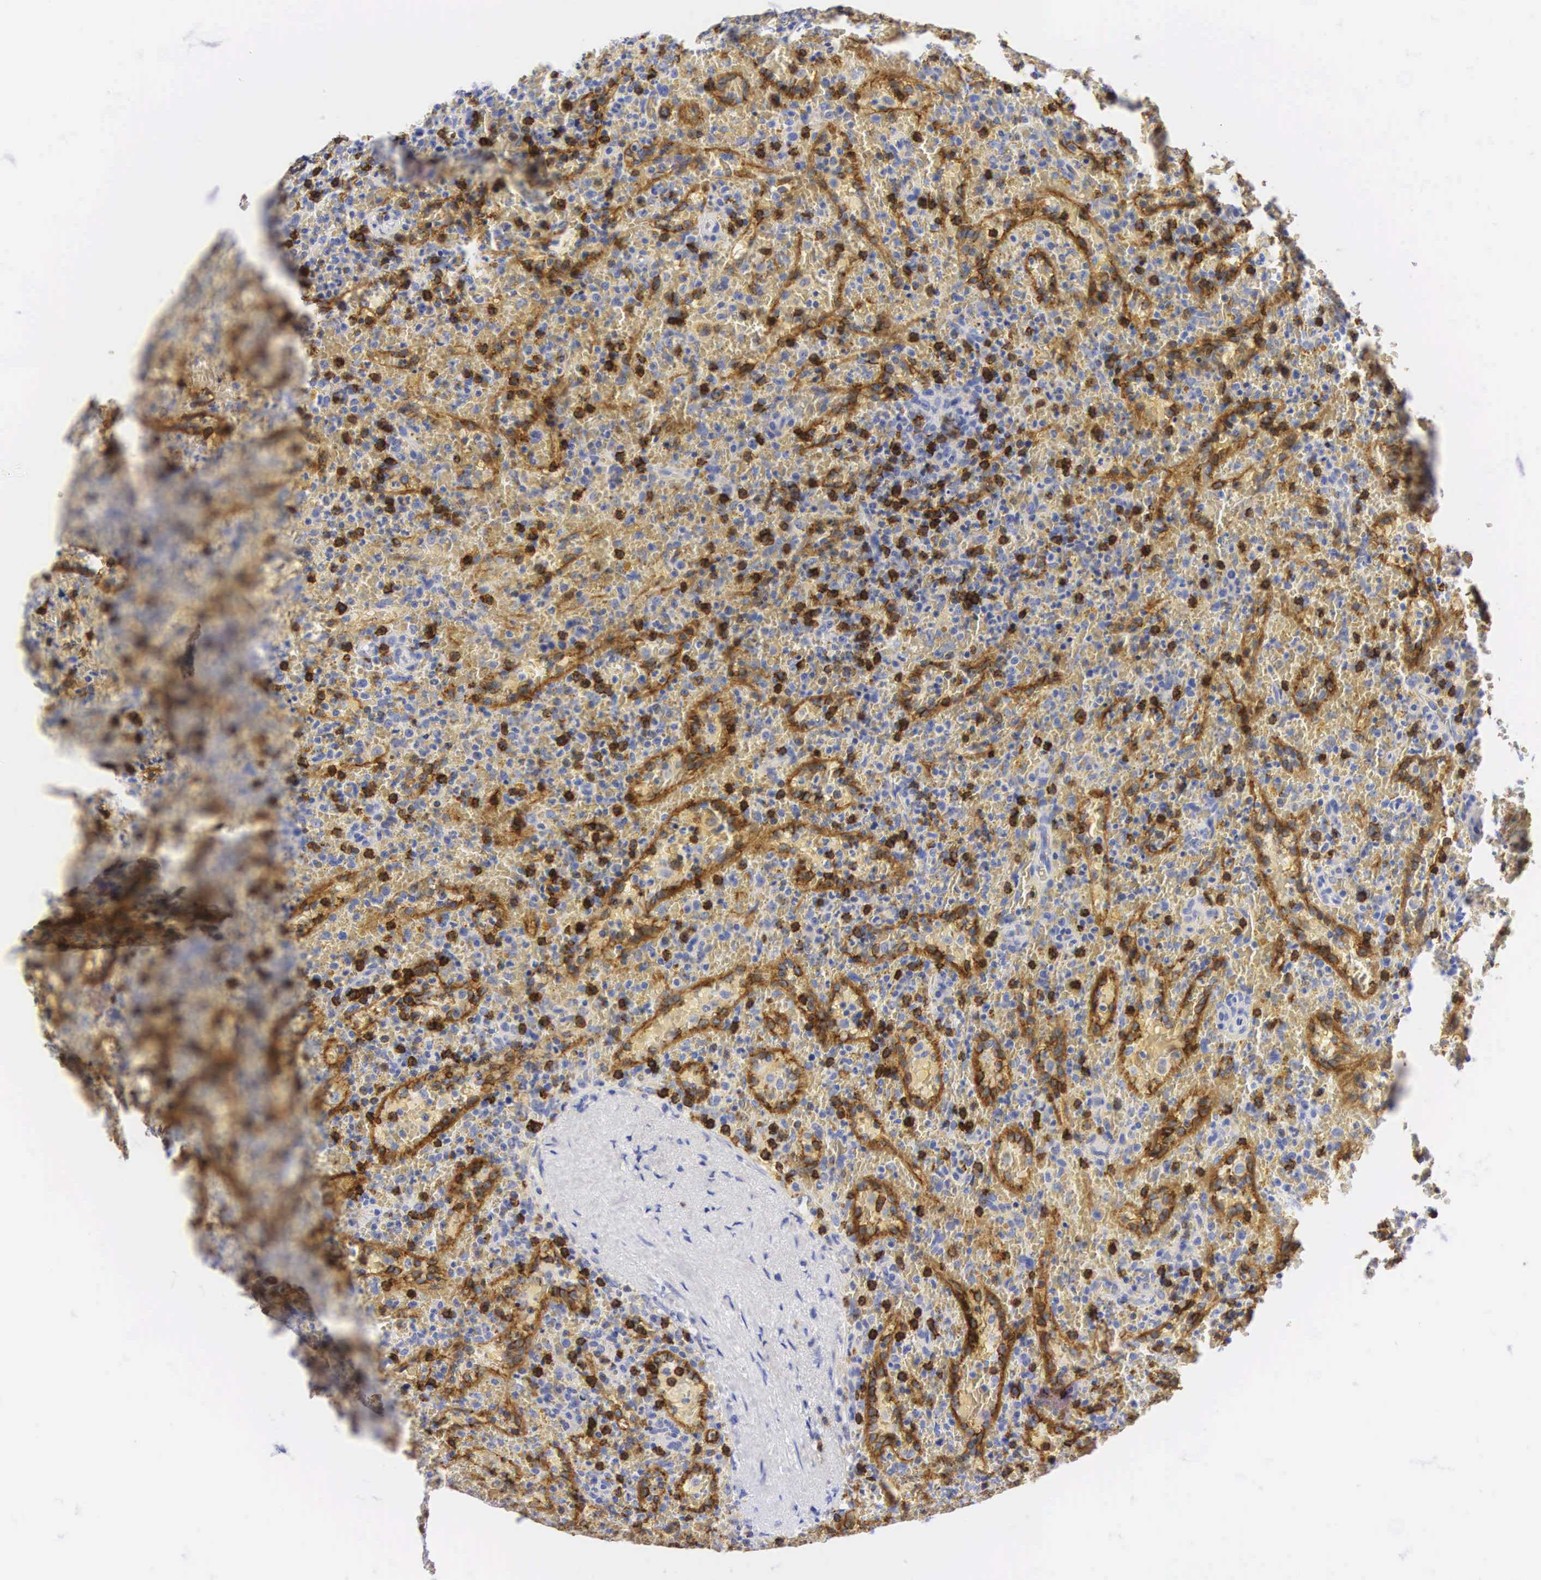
{"staining": {"intensity": "strong", "quantity": "<25%", "location": "cytoplasmic/membranous,nuclear"}, "tissue": "lymphoma", "cell_type": "Tumor cells", "image_type": "cancer", "snomed": [{"axis": "morphology", "description": "Malignant lymphoma, non-Hodgkin's type, High grade"}, {"axis": "topography", "description": "Spleen"}, {"axis": "topography", "description": "Lymph node"}], "caption": "Immunohistochemical staining of human lymphoma shows medium levels of strong cytoplasmic/membranous and nuclear positivity in approximately <25% of tumor cells.", "gene": "CD8A", "patient": {"sex": "female", "age": 70}}